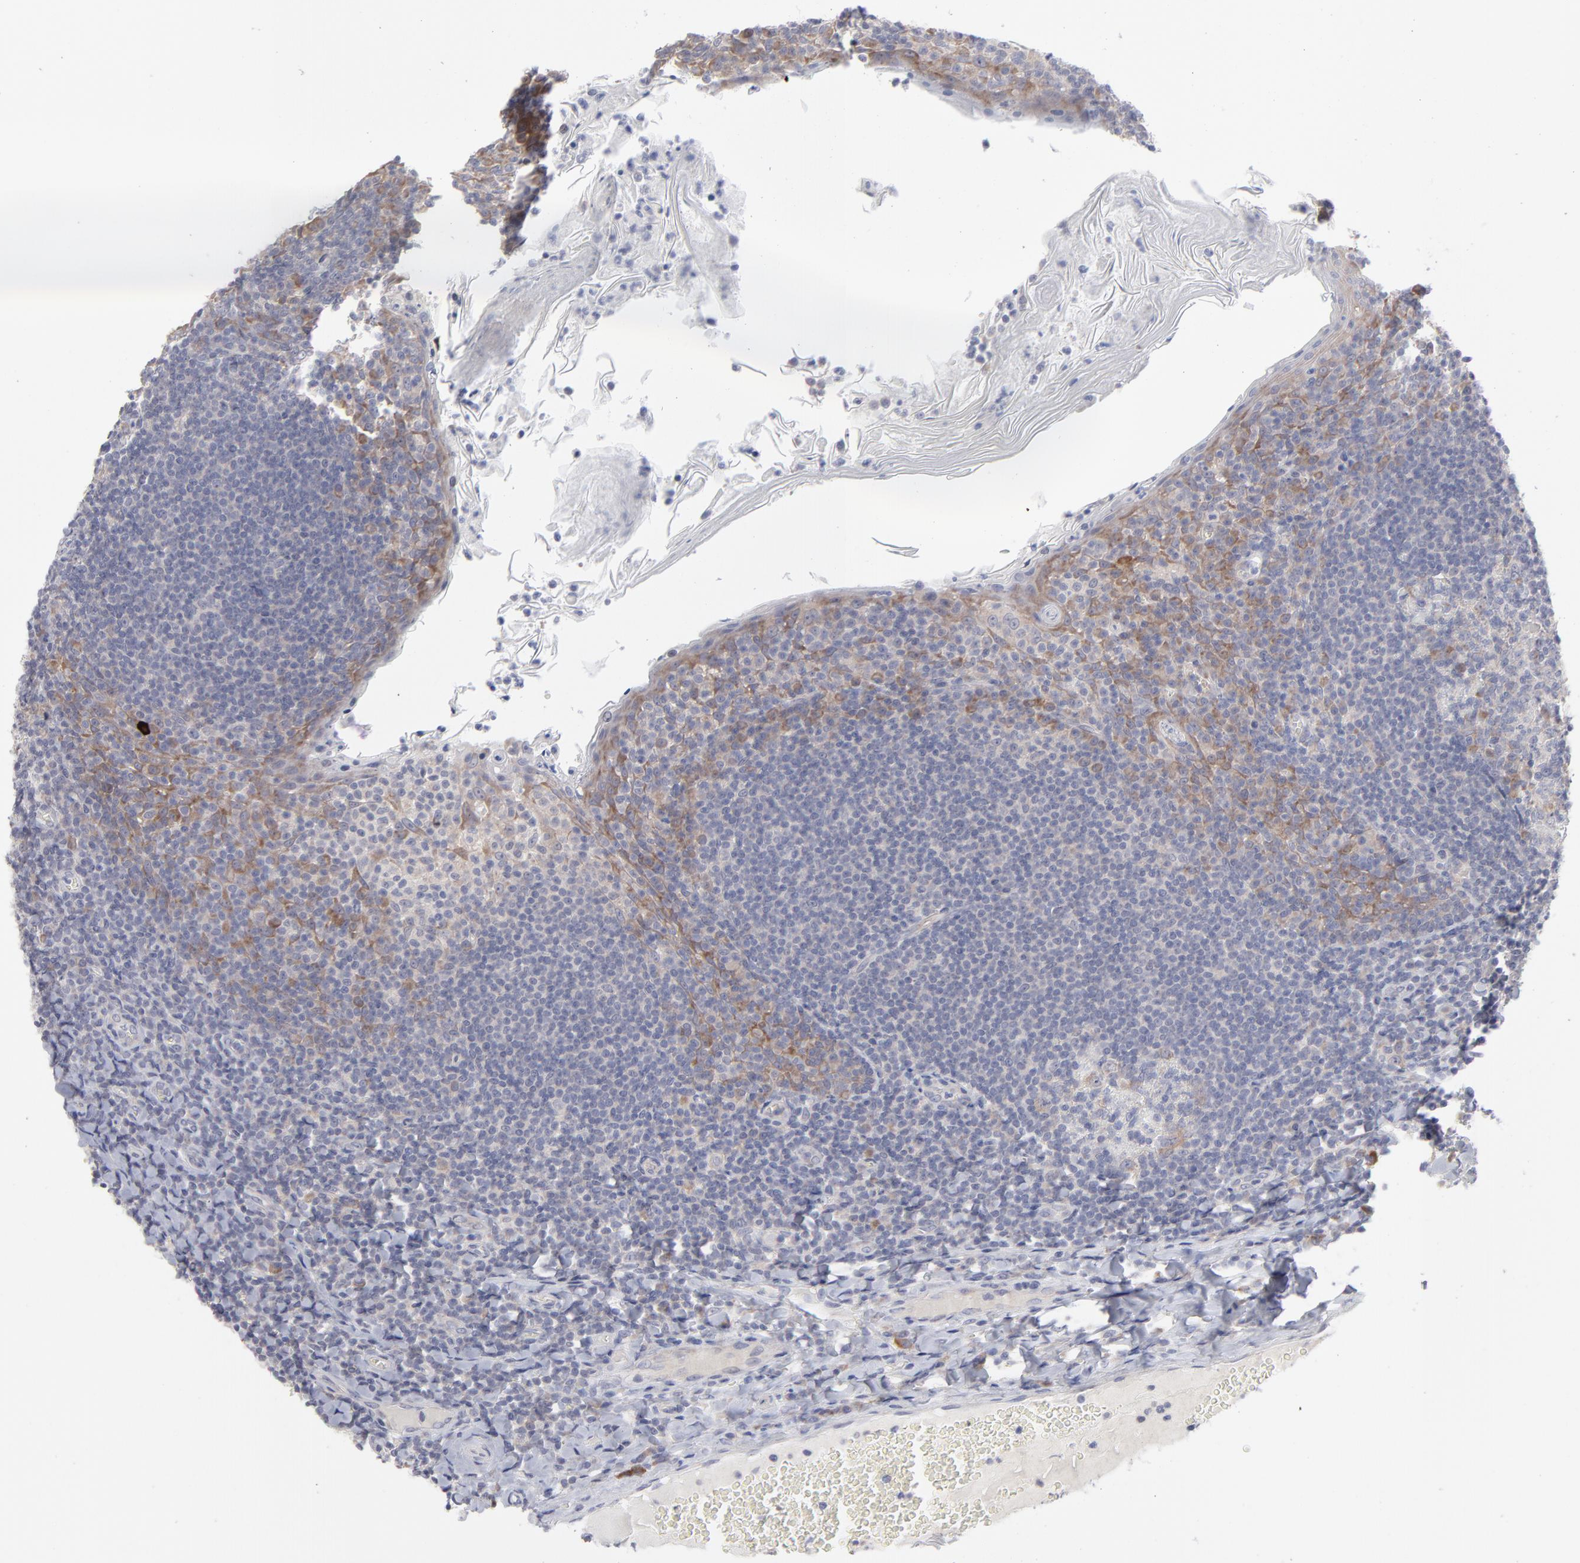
{"staining": {"intensity": "negative", "quantity": "none", "location": "none"}, "tissue": "tonsil", "cell_type": "Germinal center cells", "image_type": "normal", "snomed": [{"axis": "morphology", "description": "Normal tissue, NOS"}, {"axis": "topography", "description": "Tonsil"}], "caption": "DAB (3,3'-diaminobenzidine) immunohistochemical staining of benign tonsil exhibits no significant positivity in germinal center cells.", "gene": "RPS24", "patient": {"sex": "male", "age": 31}}